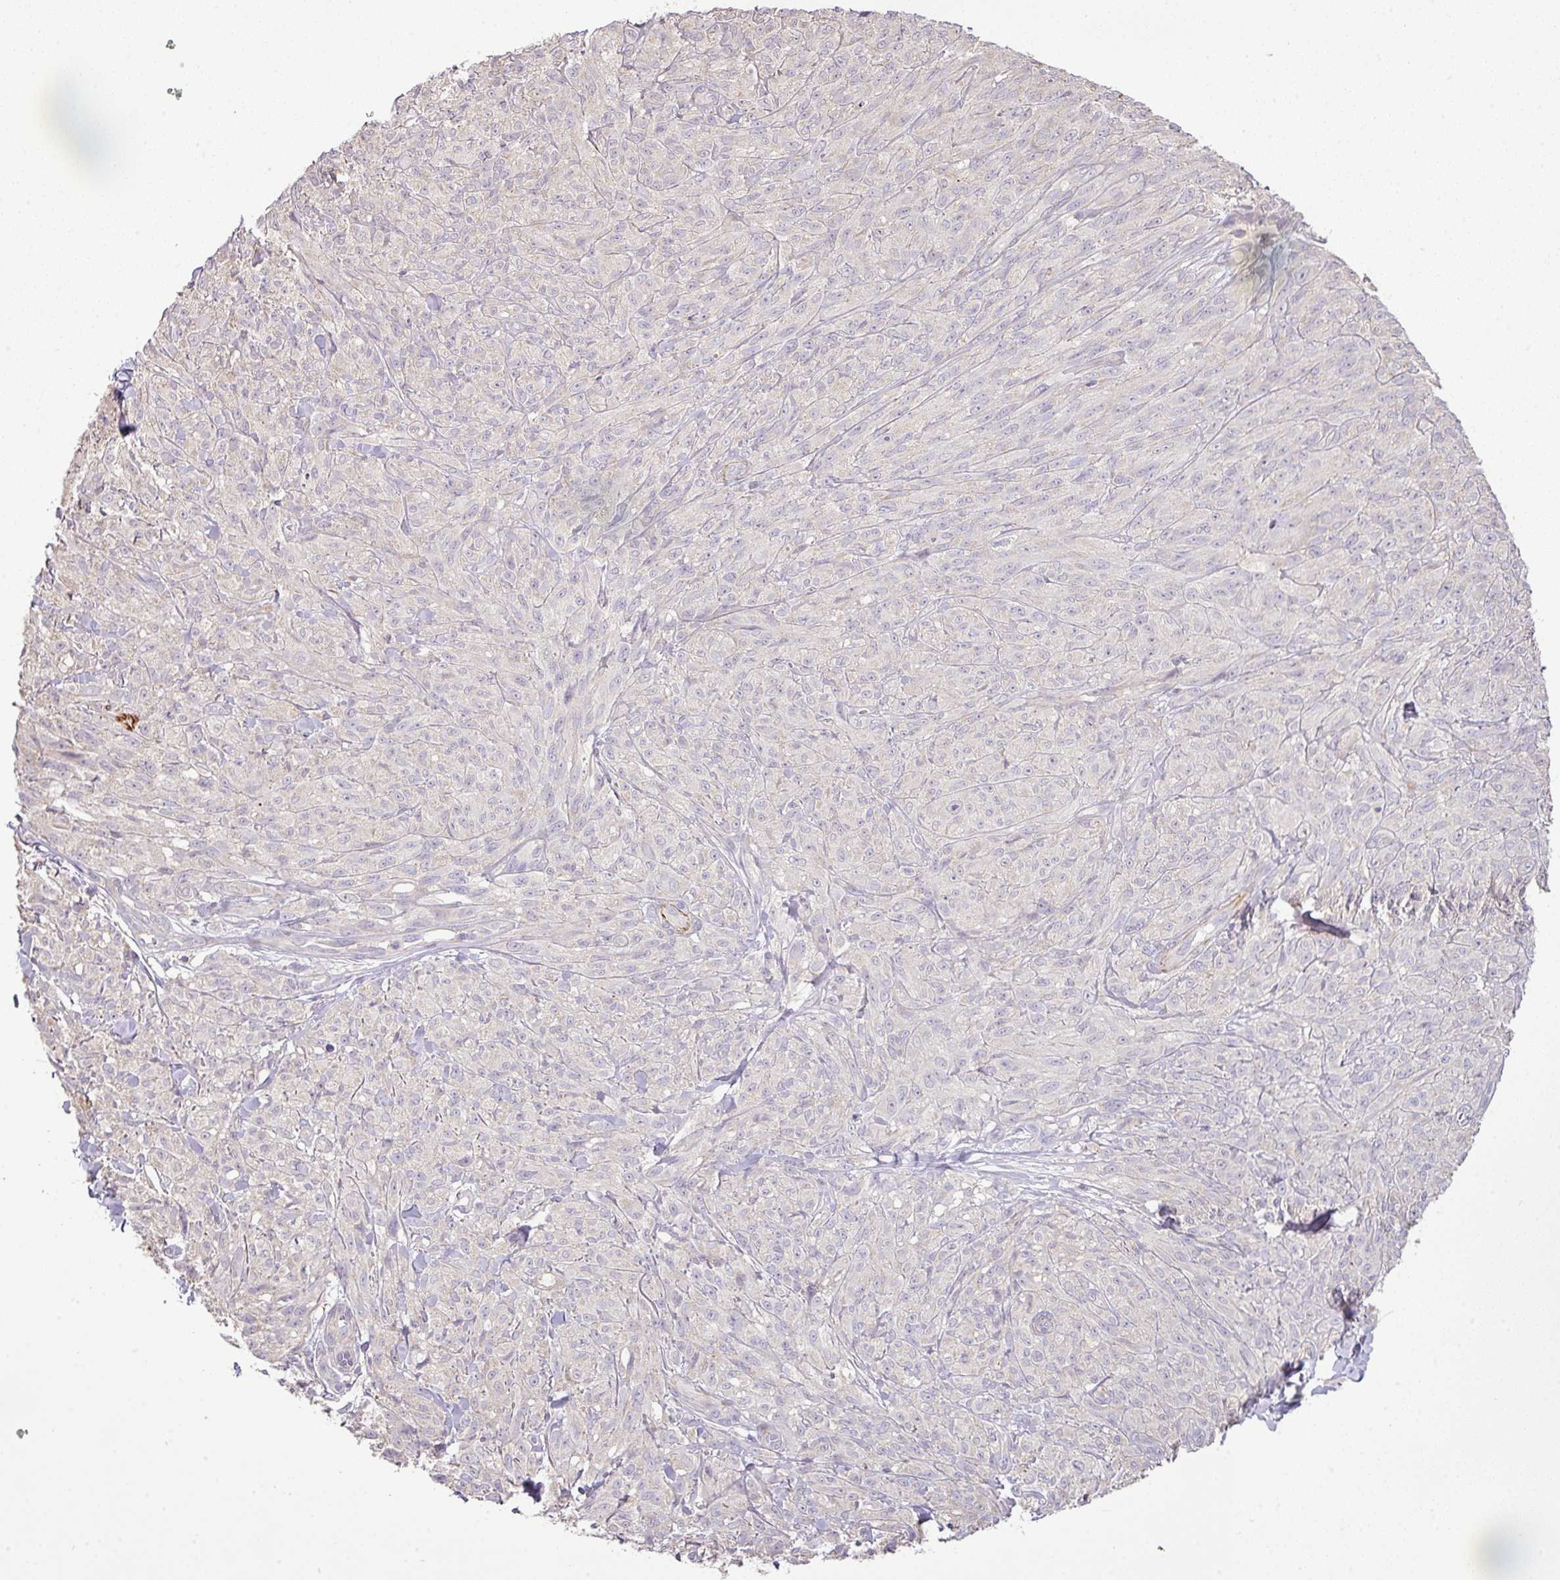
{"staining": {"intensity": "negative", "quantity": "none", "location": "none"}, "tissue": "melanoma", "cell_type": "Tumor cells", "image_type": "cancer", "snomed": [{"axis": "morphology", "description": "Malignant melanoma, NOS"}, {"axis": "topography", "description": "Skin of upper arm"}], "caption": "DAB immunohistochemical staining of human melanoma displays no significant expression in tumor cells. (Stains: DAB immunohistochemistry with hematoxylin counter stain, Microscopy: brightfield microscopy at high magnification).", "gene": "TPRA1", "patient": {"sex": "female", "age": 65}}